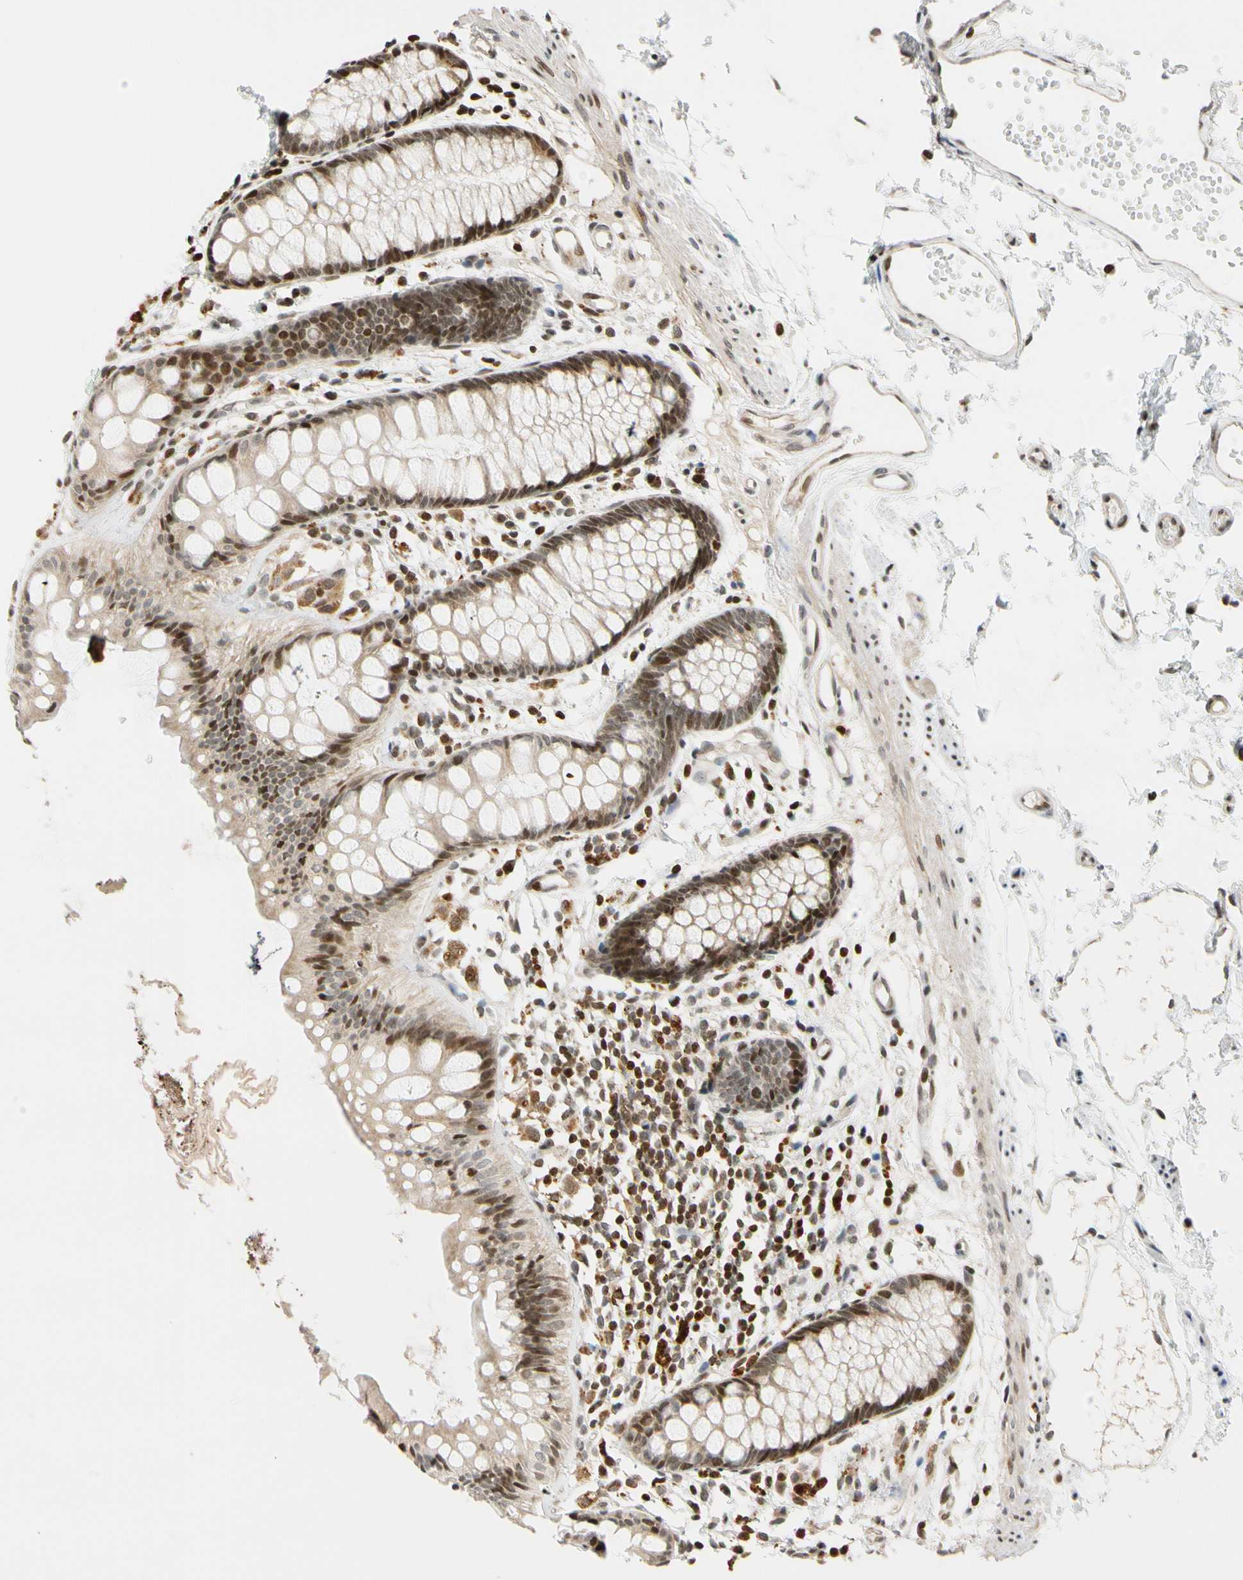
{"staining": {"intensity": "moderate", "quantity": ">75%", "location": "cytoplasmic/membranous,nuclear"}, "tissue": "rectum", "cell_type": "Glandular cells", "image_type": "normal", "snomed": [{"axis": "morphology", "description": "Normal tissue, NOS"}, {"axis": "topography", "description": "Rectum"}], "caption": "An immunohistochemistry (IHC) image of benign tissue is shown. Protein staining in brown highlights moderate cytoplasmic/membranous,nuclear positivity in rectum within glandular cells. The staining was performed using DAB (3,3'-diaminobenzidine), with brown indicating positive protein expression. Nuclei are stained blue with hematoxylin.", "gene": "CDK7", "patient": {"sex": "female", "age": 66}}